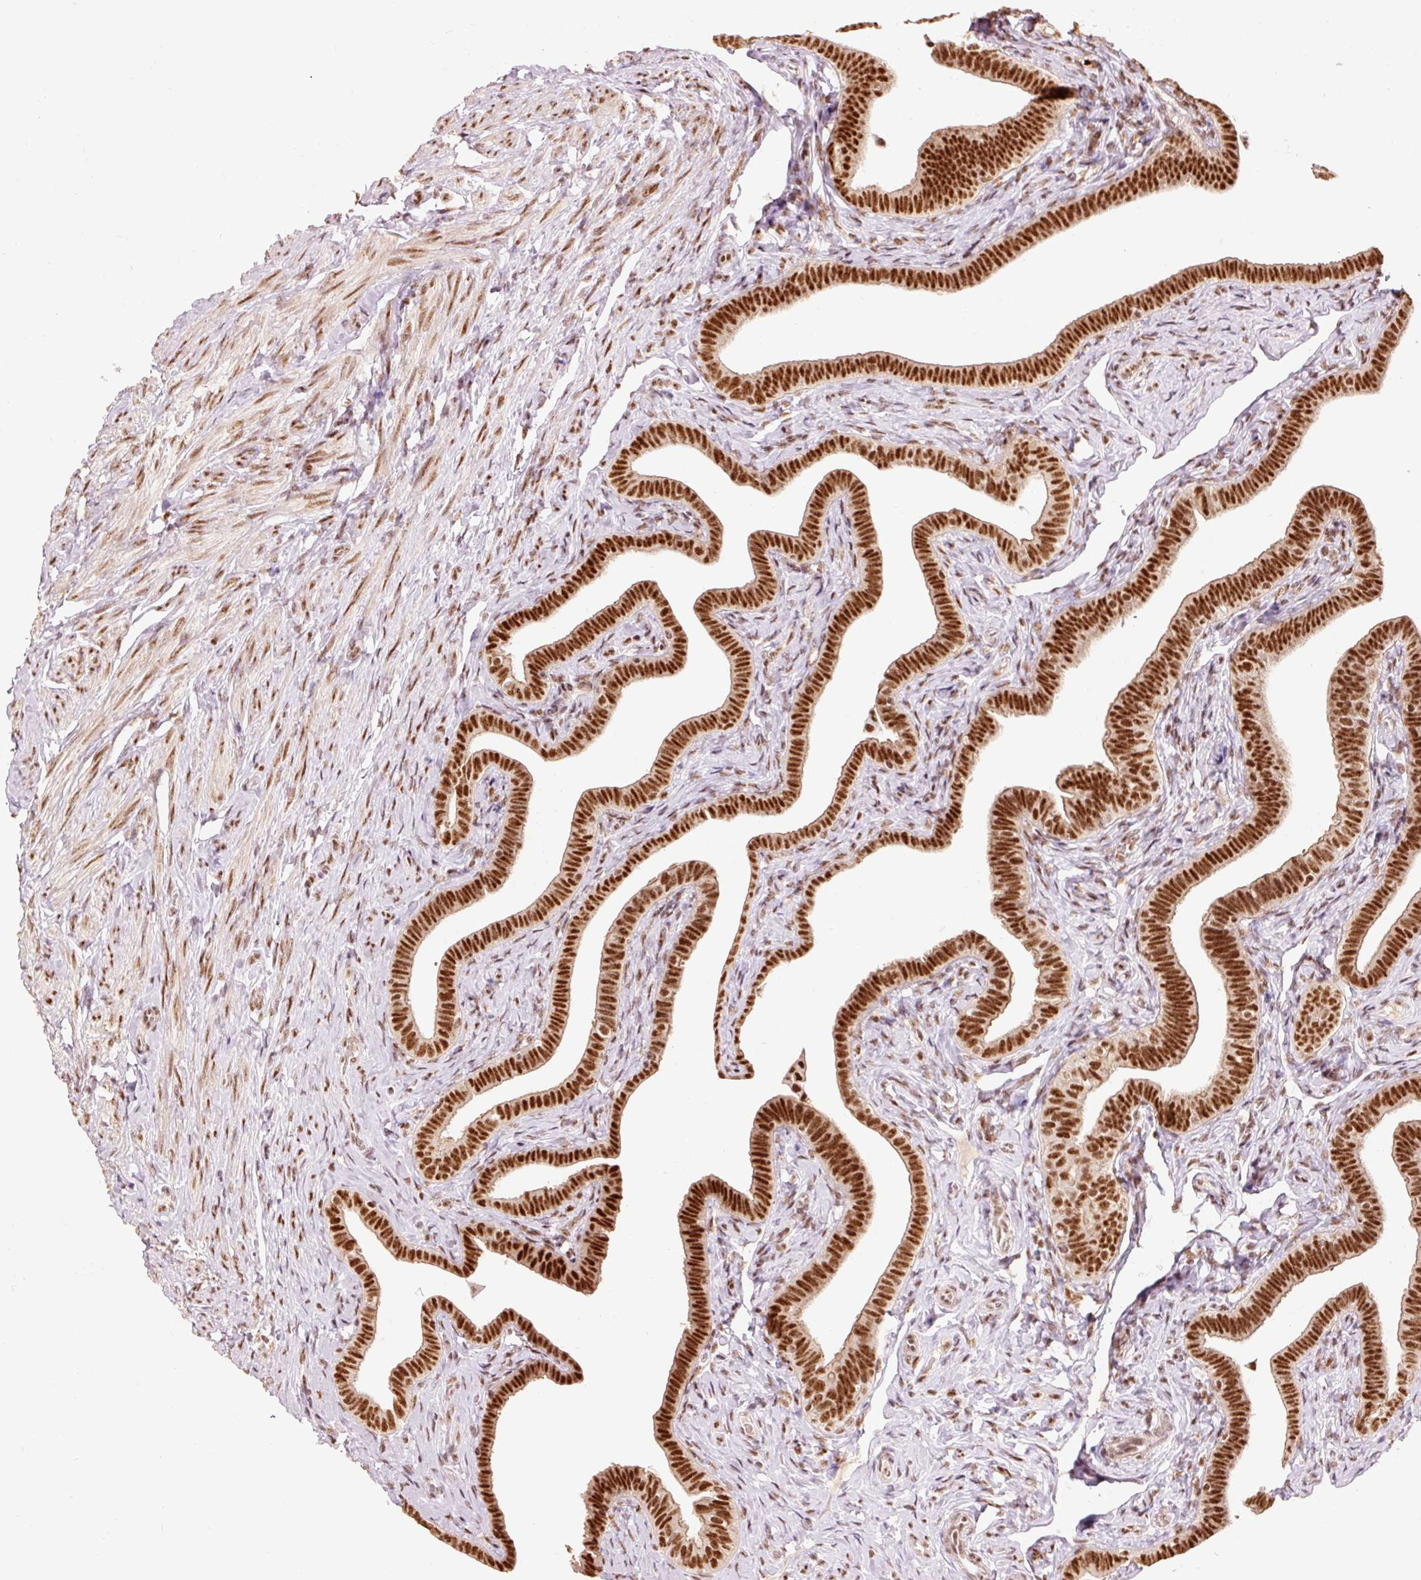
{"staining": {"intensity": "strong", "quantity": ">75%", "location": "cytoplasmic/membranous,nuclear"}, "tissue": "fallopian tube", "cell_type": "Glandular cells", "image_type": "normal", "snomed": [{"axis": "morphology", "description": "Normal tissue, NOS"}, {"axis": "topography", "description": "Fallopian tube"}], "caption": "Immunohistochemistry staining of normal fallopian tube, which displays high levels of strong cytoplasmic/membranous,nuclear expression in approximately >75% of glandular cells indicating strong cytoplasmic/membranous,nuclear protein expression. The staining was performed using DAB (3,3'-diaminobenzidine) (brown) for protein detection and nuclei were counterstained in hematoxylin (blue).", "gene": "ZBTB44", "patient": {"sex": "female", "age": 69}}